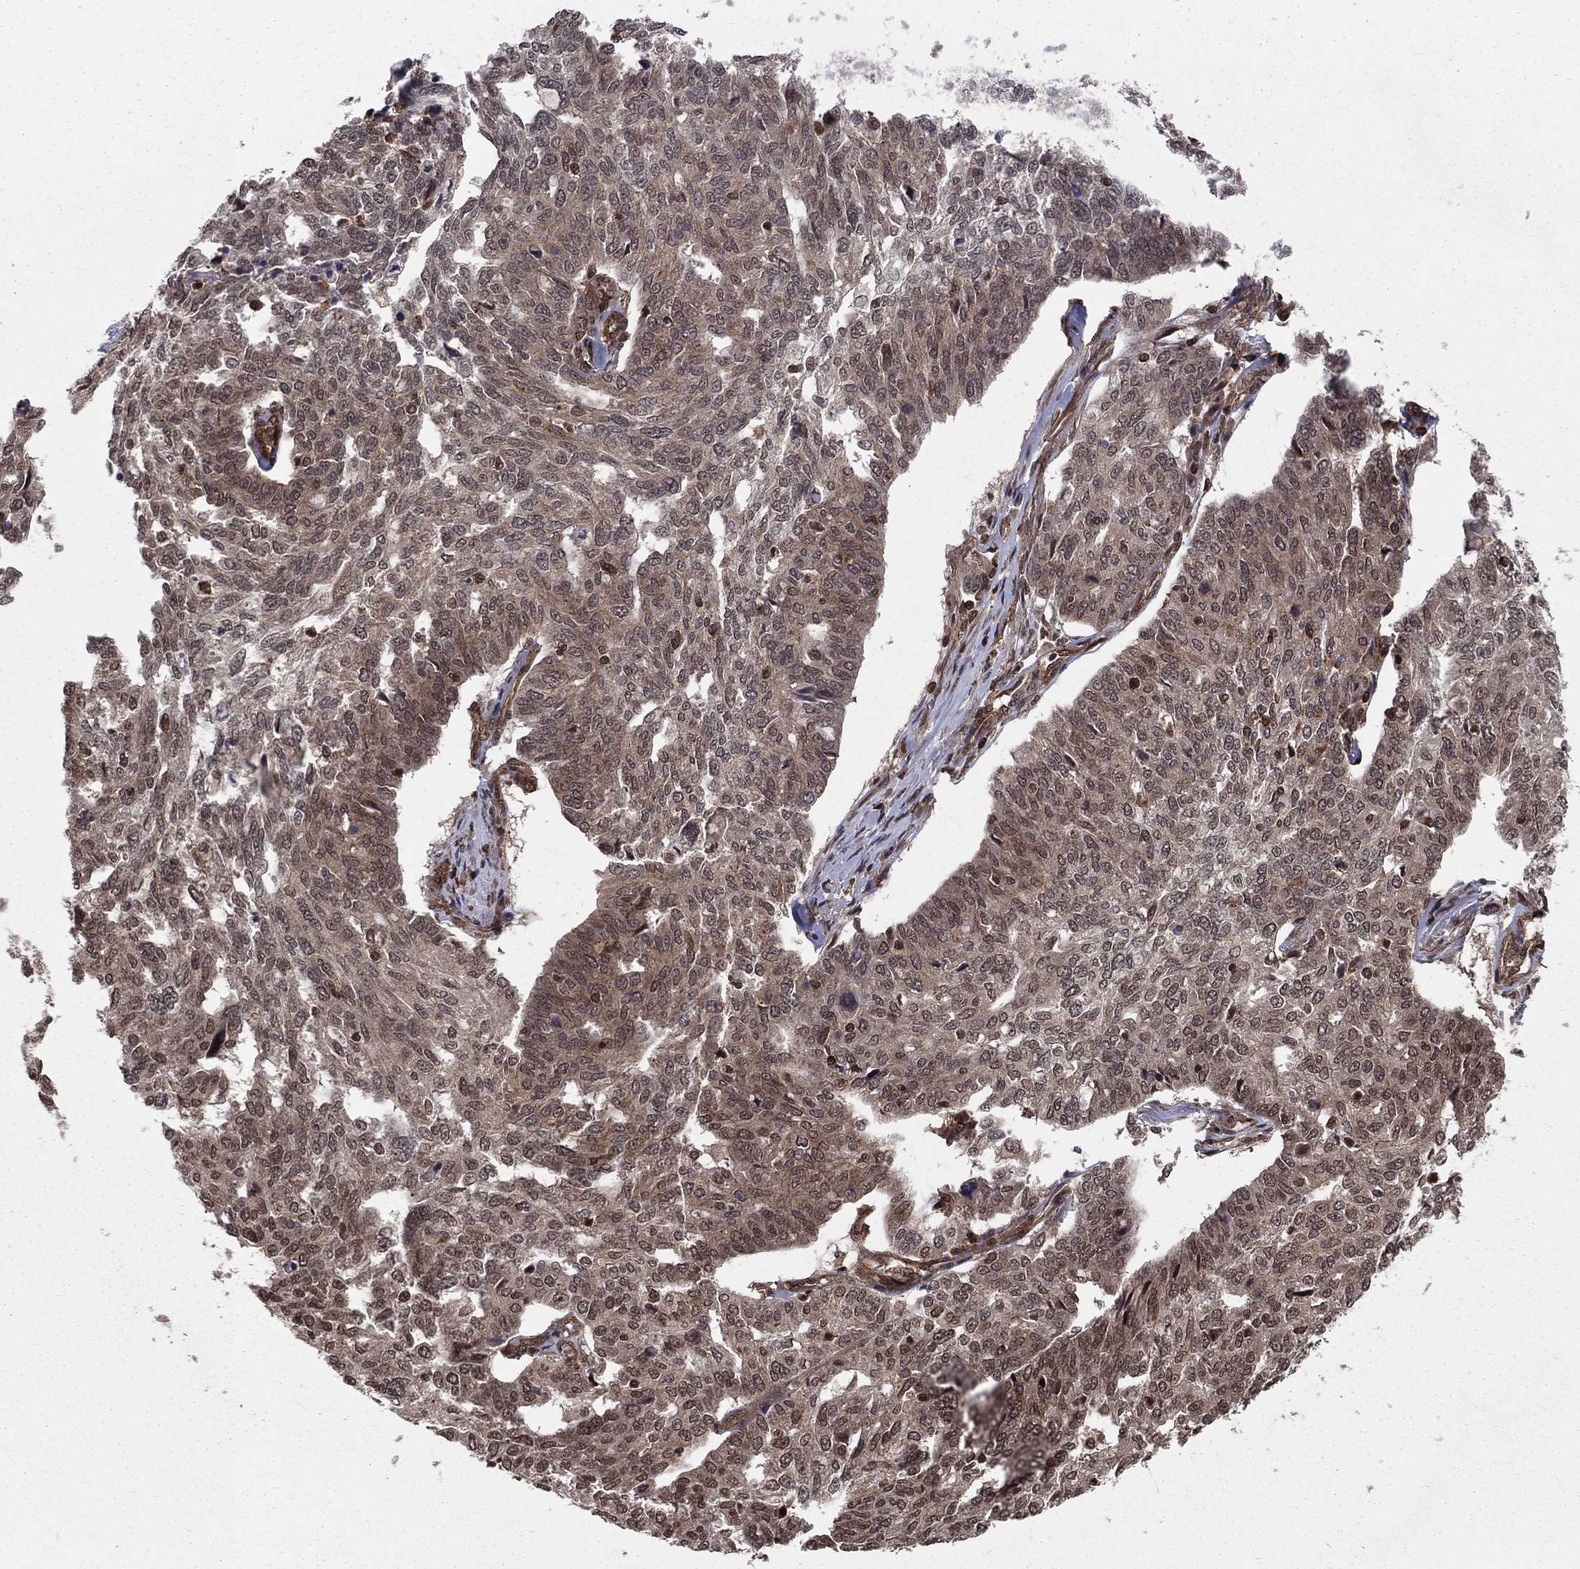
{"staining": {"intensity": "moderate", "quantity": "<25%", "location": "cytoplasmic/membranous"}, "tissue": "ovarian cancer", "cell_type": "Tumor cells", "image_type": "cancer", "snomed": [{"axis": "morphology", "description": "Cystadenocarcinoma, serous, NOS"}, {"axis": "topography", "description": "Ovary"}], "caption": "Immunohistochemistry (IHC) of human serous cystadenocarcinoma (ovarian) exhibits low levels of moderate cytoplasmic/membranous positivity in about <25% of tumor cells. Ihc stains the protein of interest in brown and the nuclei are stained blue.", "gene": "SSX2IP", "patient": {"sex": "female", "age": 67}}